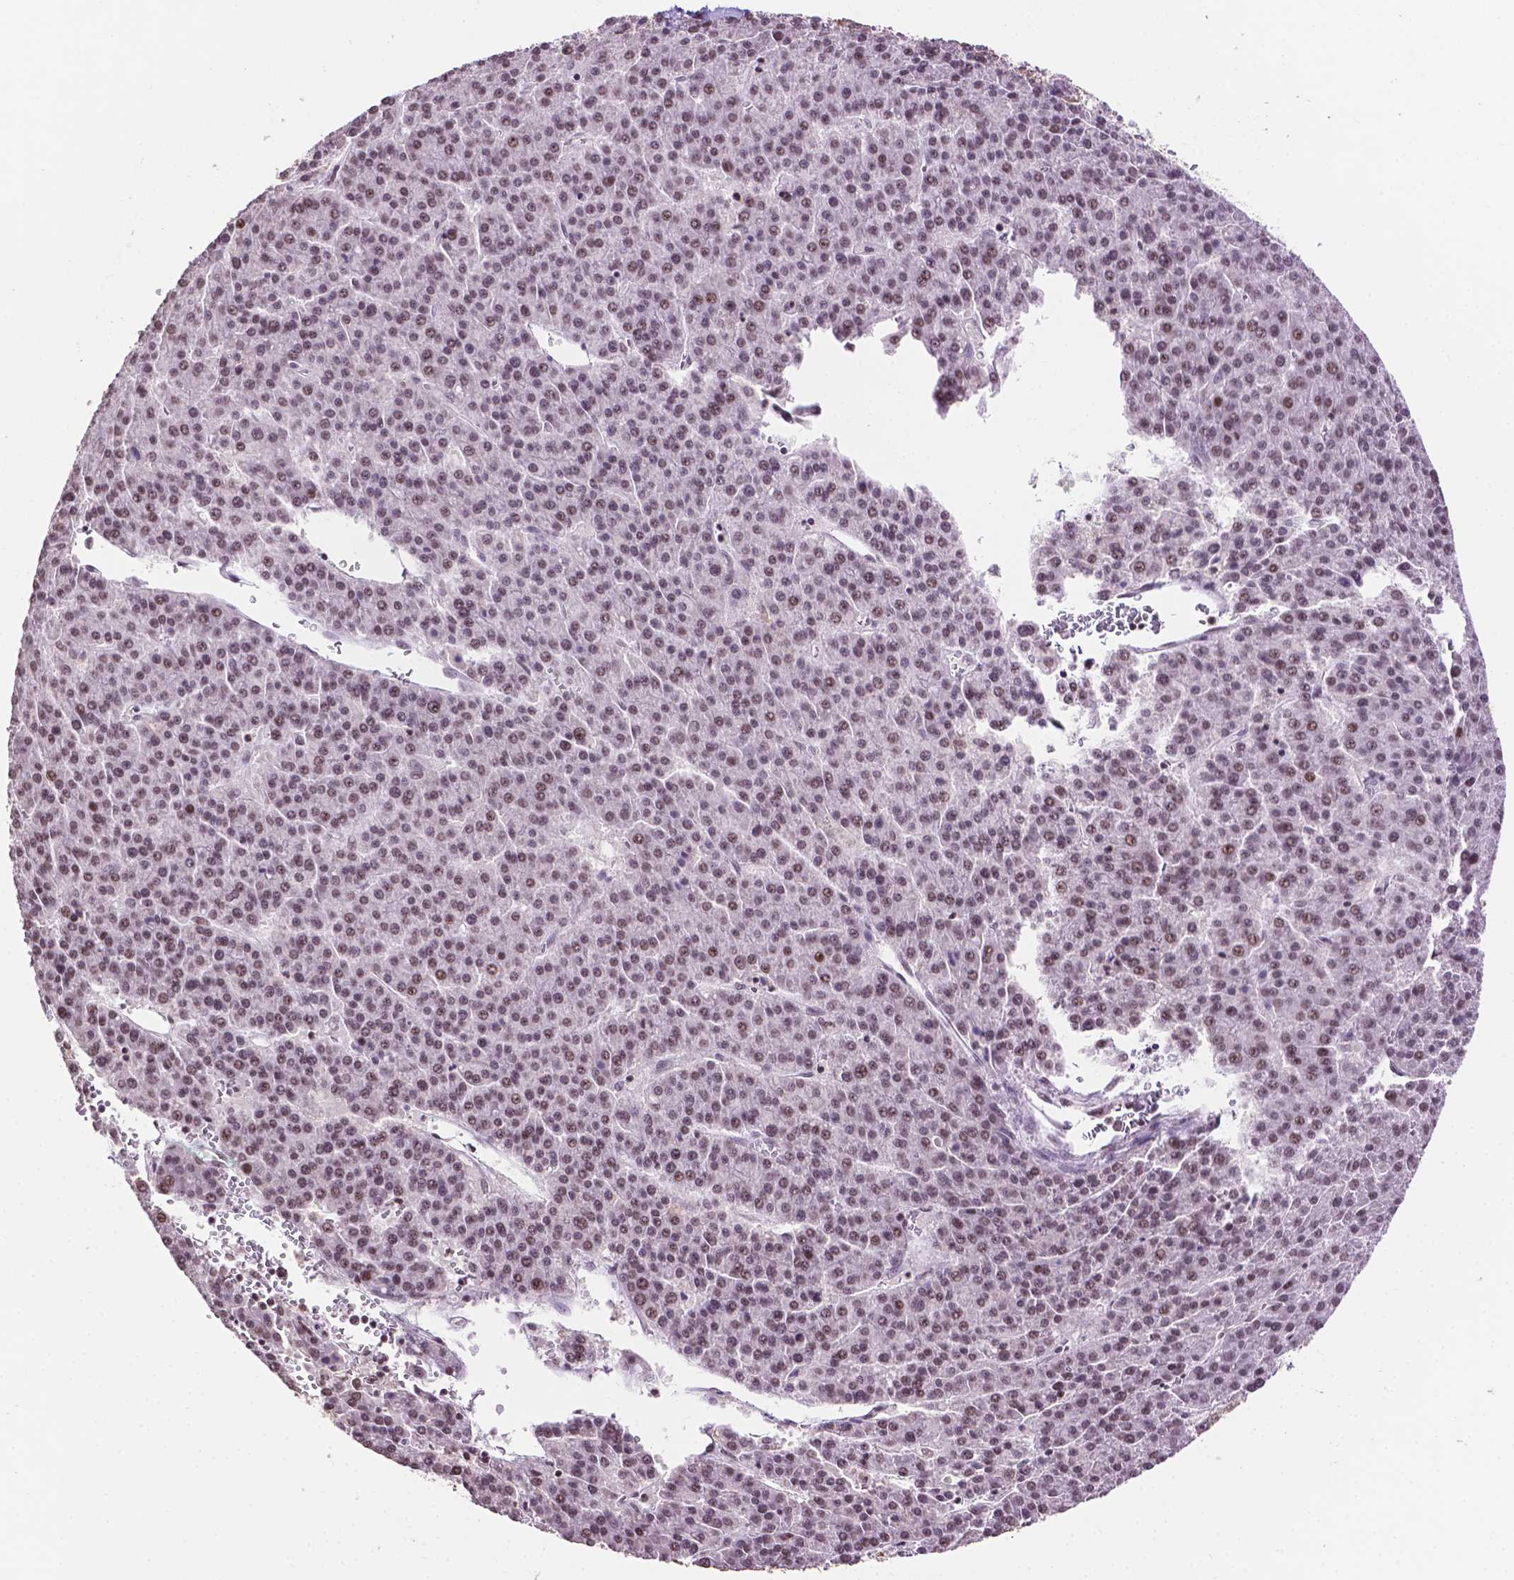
{"staining": {"intensity": "moderate", "quantity": ">75%", "location": "nuclear"}, "tissue": "liver cancer", "cell_type": "Tumor cells", "image_type": "cancer", "snomed": [{"axis": "morphology", "description": "Carcinoma, Hepatocellular, NOS"}, {"axis": "topography", "description": "Liver"}], "caption": "About >75% of tumor cells in liver hepatocellular carcinoma reveal moderate nuclear protein positivity as visualized by brown immunohistochemical staining.", "gene": "PTPN6", "patient": {"sex": "female", "age": 58}}